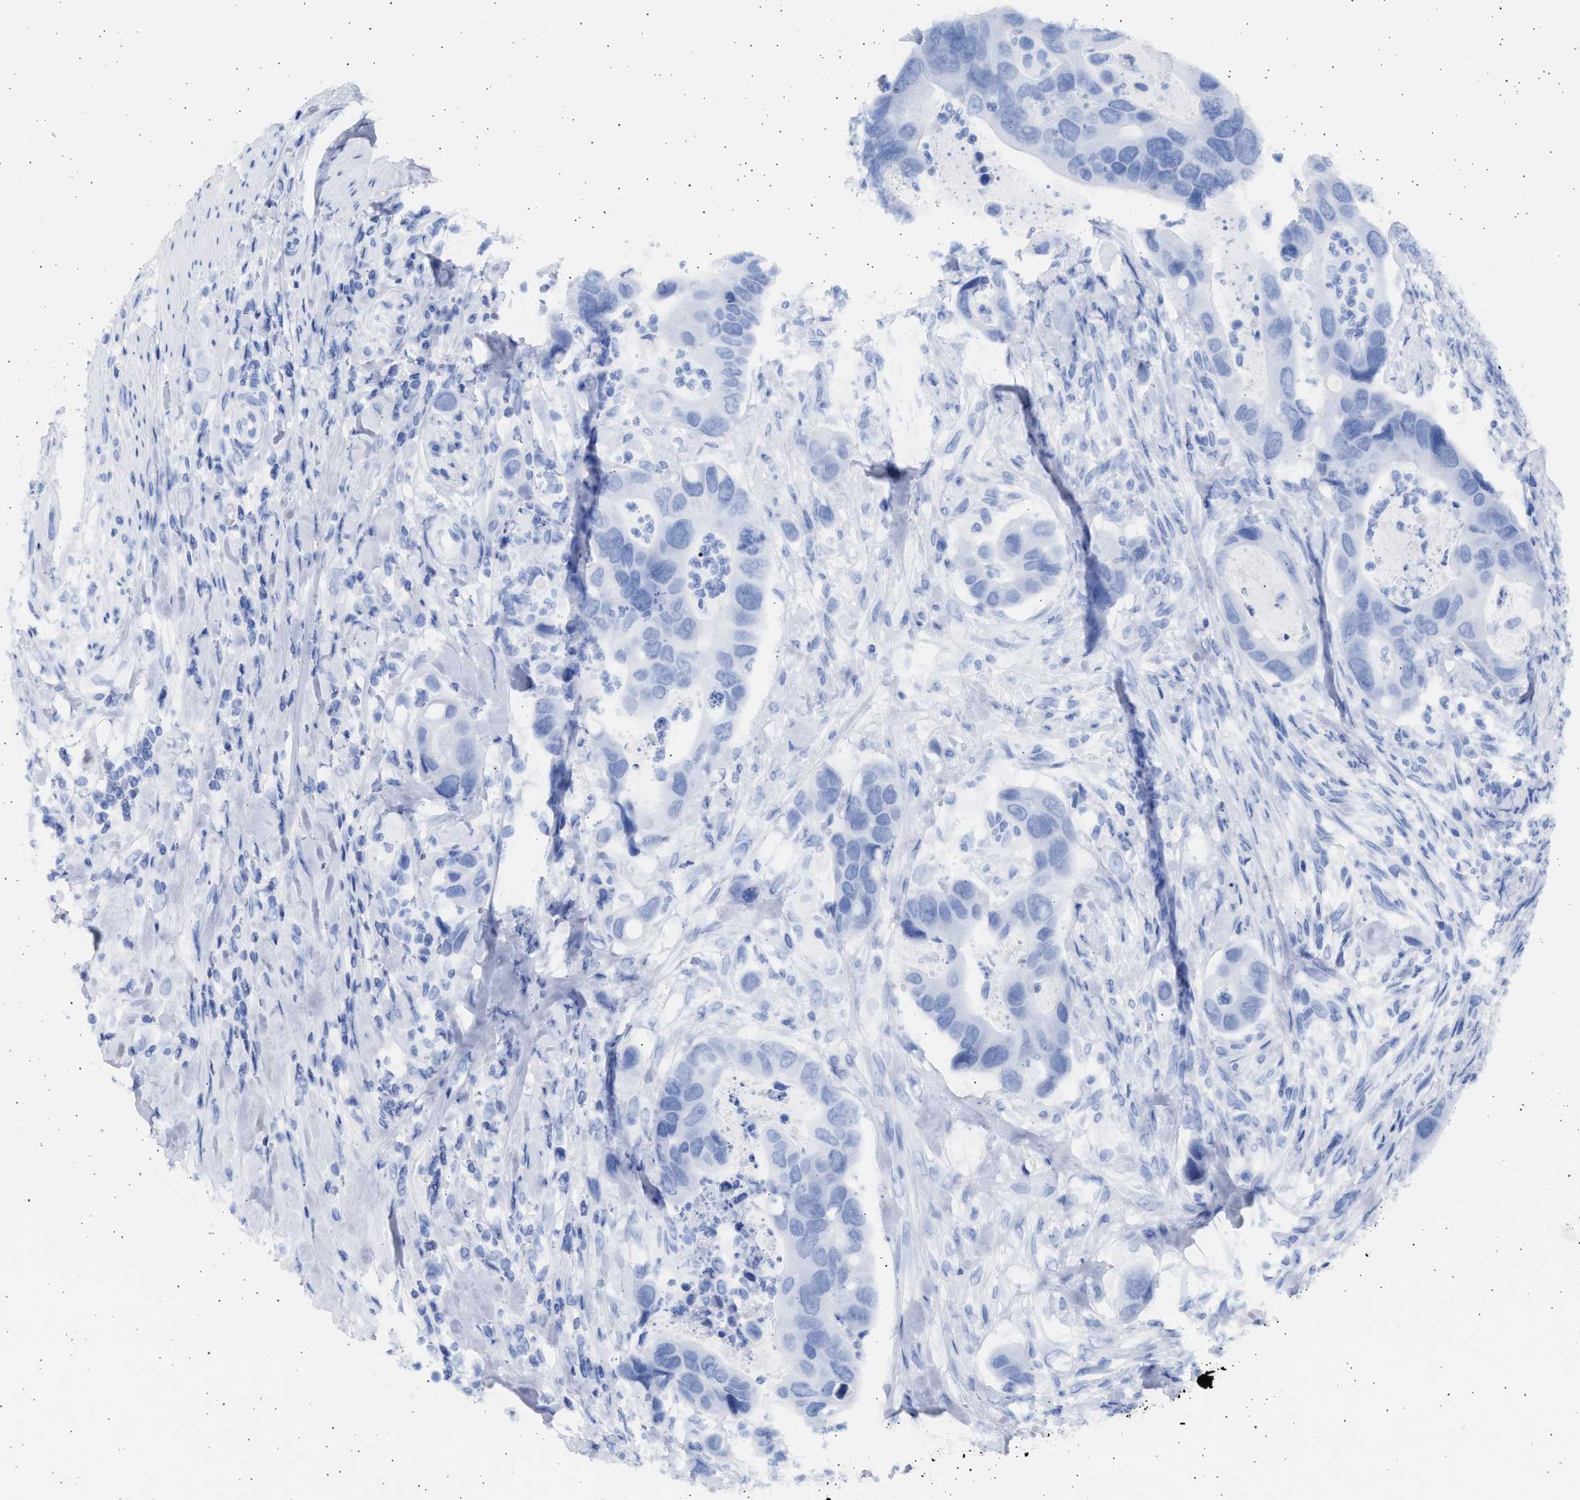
{"staining": {"intensity": "negative", "quantity": "none", "location": "none"}, "tissue": "colorectal cancer", "cell_type": "Tumor cells", "image_type": "cancer", "snomed": [{"axis": "morphology", "description": "Adenocarcinoma, NOS"}, {"axis": "topography", "description": "Rectum"}], "caption": "The histopathology image reveals no staining of tumor cells in adenocarcinoma (colorectal).", "gene": "ALDOC", "patient": {"sex": "female", "age": 57}}